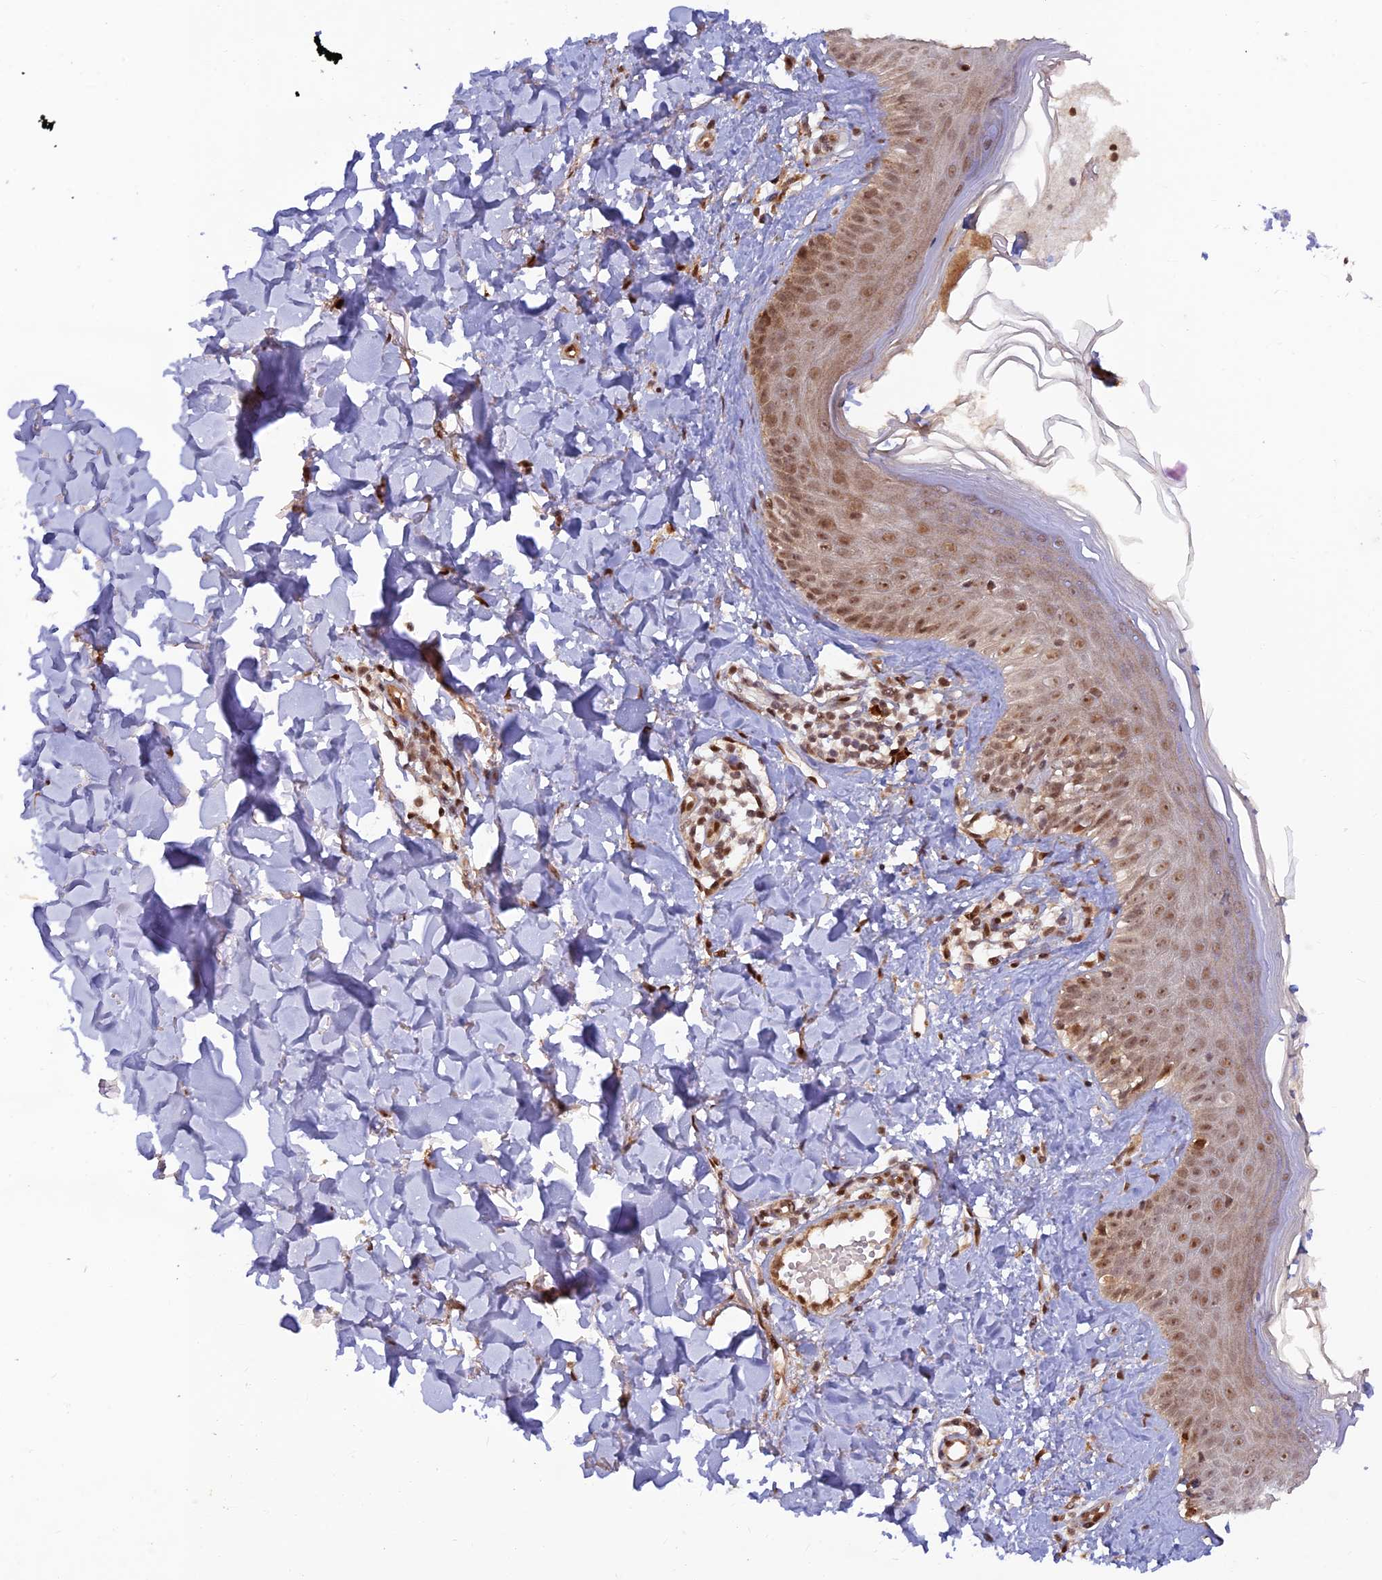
{"staining": {"intensity": "strong", "quantity": ">75%", "location": "cytoplasmic/membranous,nuclear"}, "tissue": "skin", "cell_type": "Fibroblasts", "image_type": "normal", "snomed": [{"axis": "morphology", "description": "Normal tissue, NOS"}, {"axis": "topography", "description": "Skin"}], "caption": "Immunohistochemical staining of normal skin exhibits high levels of strong cytoplasmic/membranous,nuclear positivity in about >75% of fibroblasts.", "gene": "ZNF565", "patient": {"sex": "male", "age": 52}}